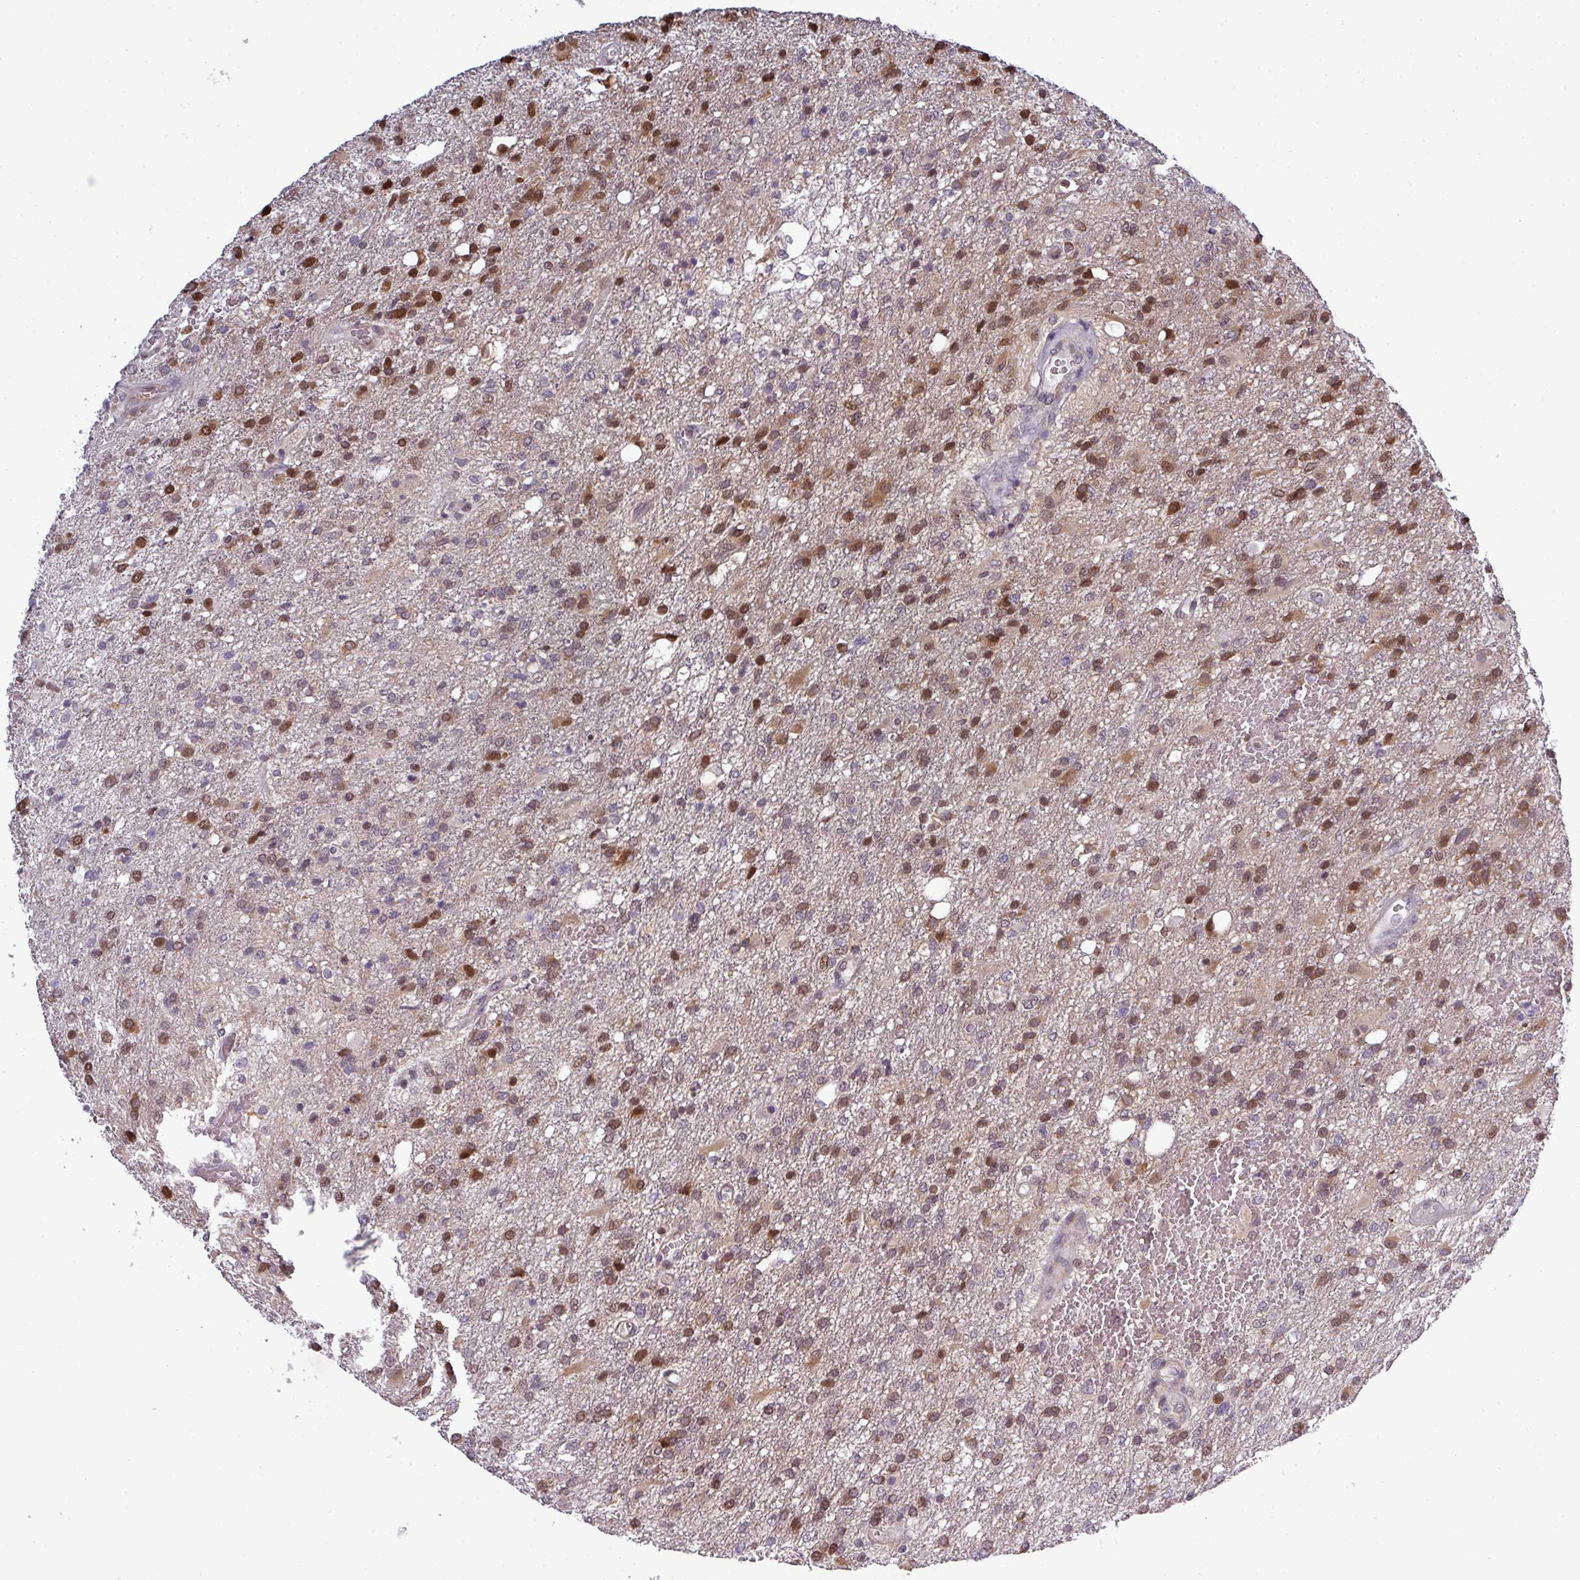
{"staining": {"intensity": "moderate", "quantity": "25%-75%", "location": "cytoplasmic/membranous,nuclear"}, "tissue": "glioma", "cell_type": "Tumor cells", "image_type": "cancer", "snomed": [{"axis": "morphology", "description": "Glioma, malignant, High grade"}, {"axis": "topography", "description": "Brain"}], "caption": "This is a micrograph of immunohistochemistry (IHC) staining of malignant glioma (high-grade), which shows moderate expression in the cytoplasmic/membranous and nuclear of tumor cells.", "gene": "PRAMEF12", "patient": {"sex": "female", "age": 74}}